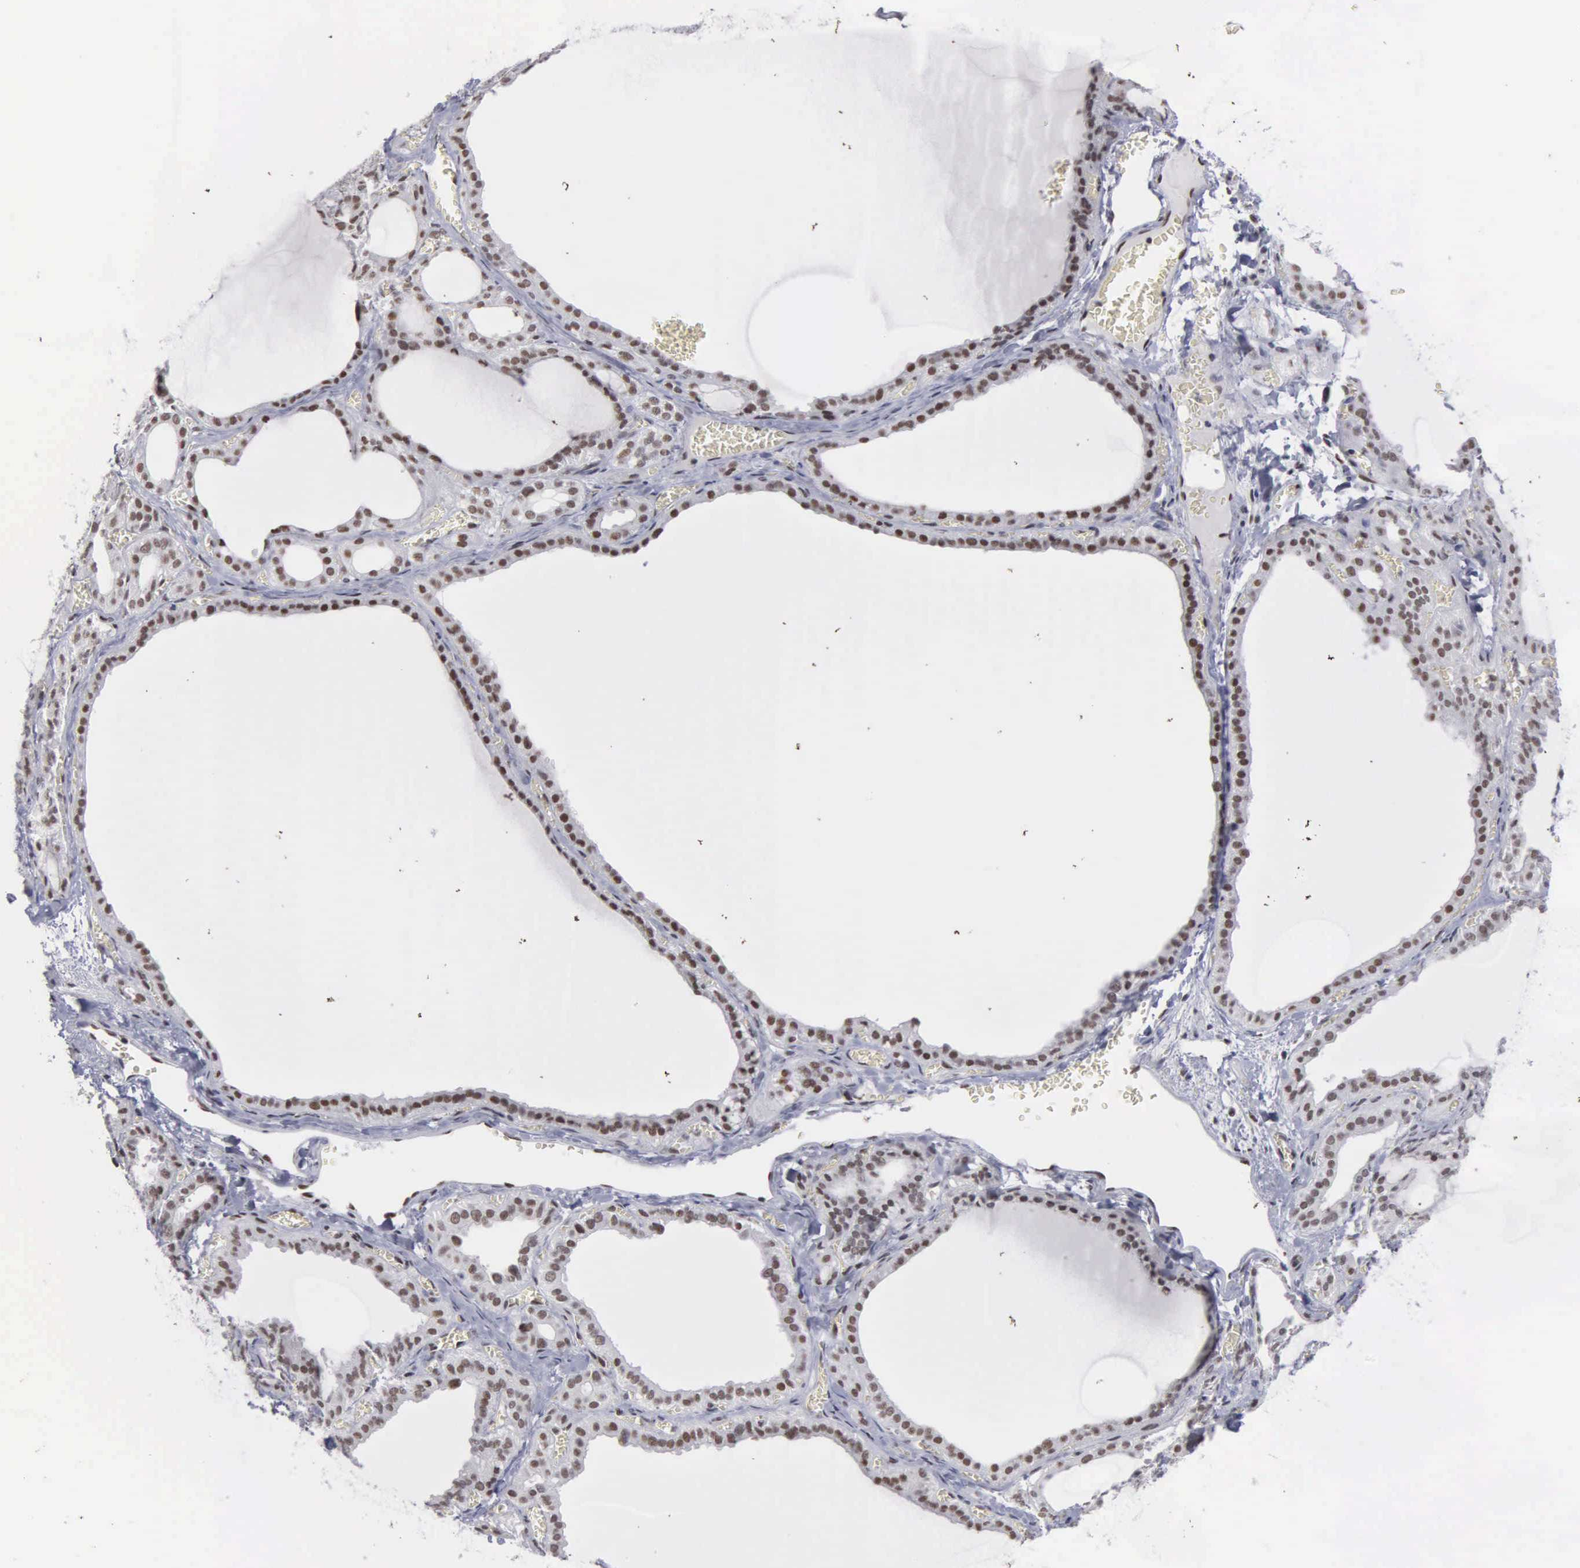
{"staining": {"intensity": "strong", "quantity": ">75%", "location": "nuclear"}, "tissue": "thyroid gland", "cell_type": "Glandular cells", "image_type": "normal", "snomed": [{"axis": "morphology", "description": "Normal tissue, NOS"}, {"axis": "topography", "description": "Thyroid gland"}], "caption": "Protein expression analysis of unremarkable human thyroid gland reveals strong nuclear staining in about >75% of glandular cells.", "gene": "KIAA0586", "patient": {"sex": "female", "age": 55}}